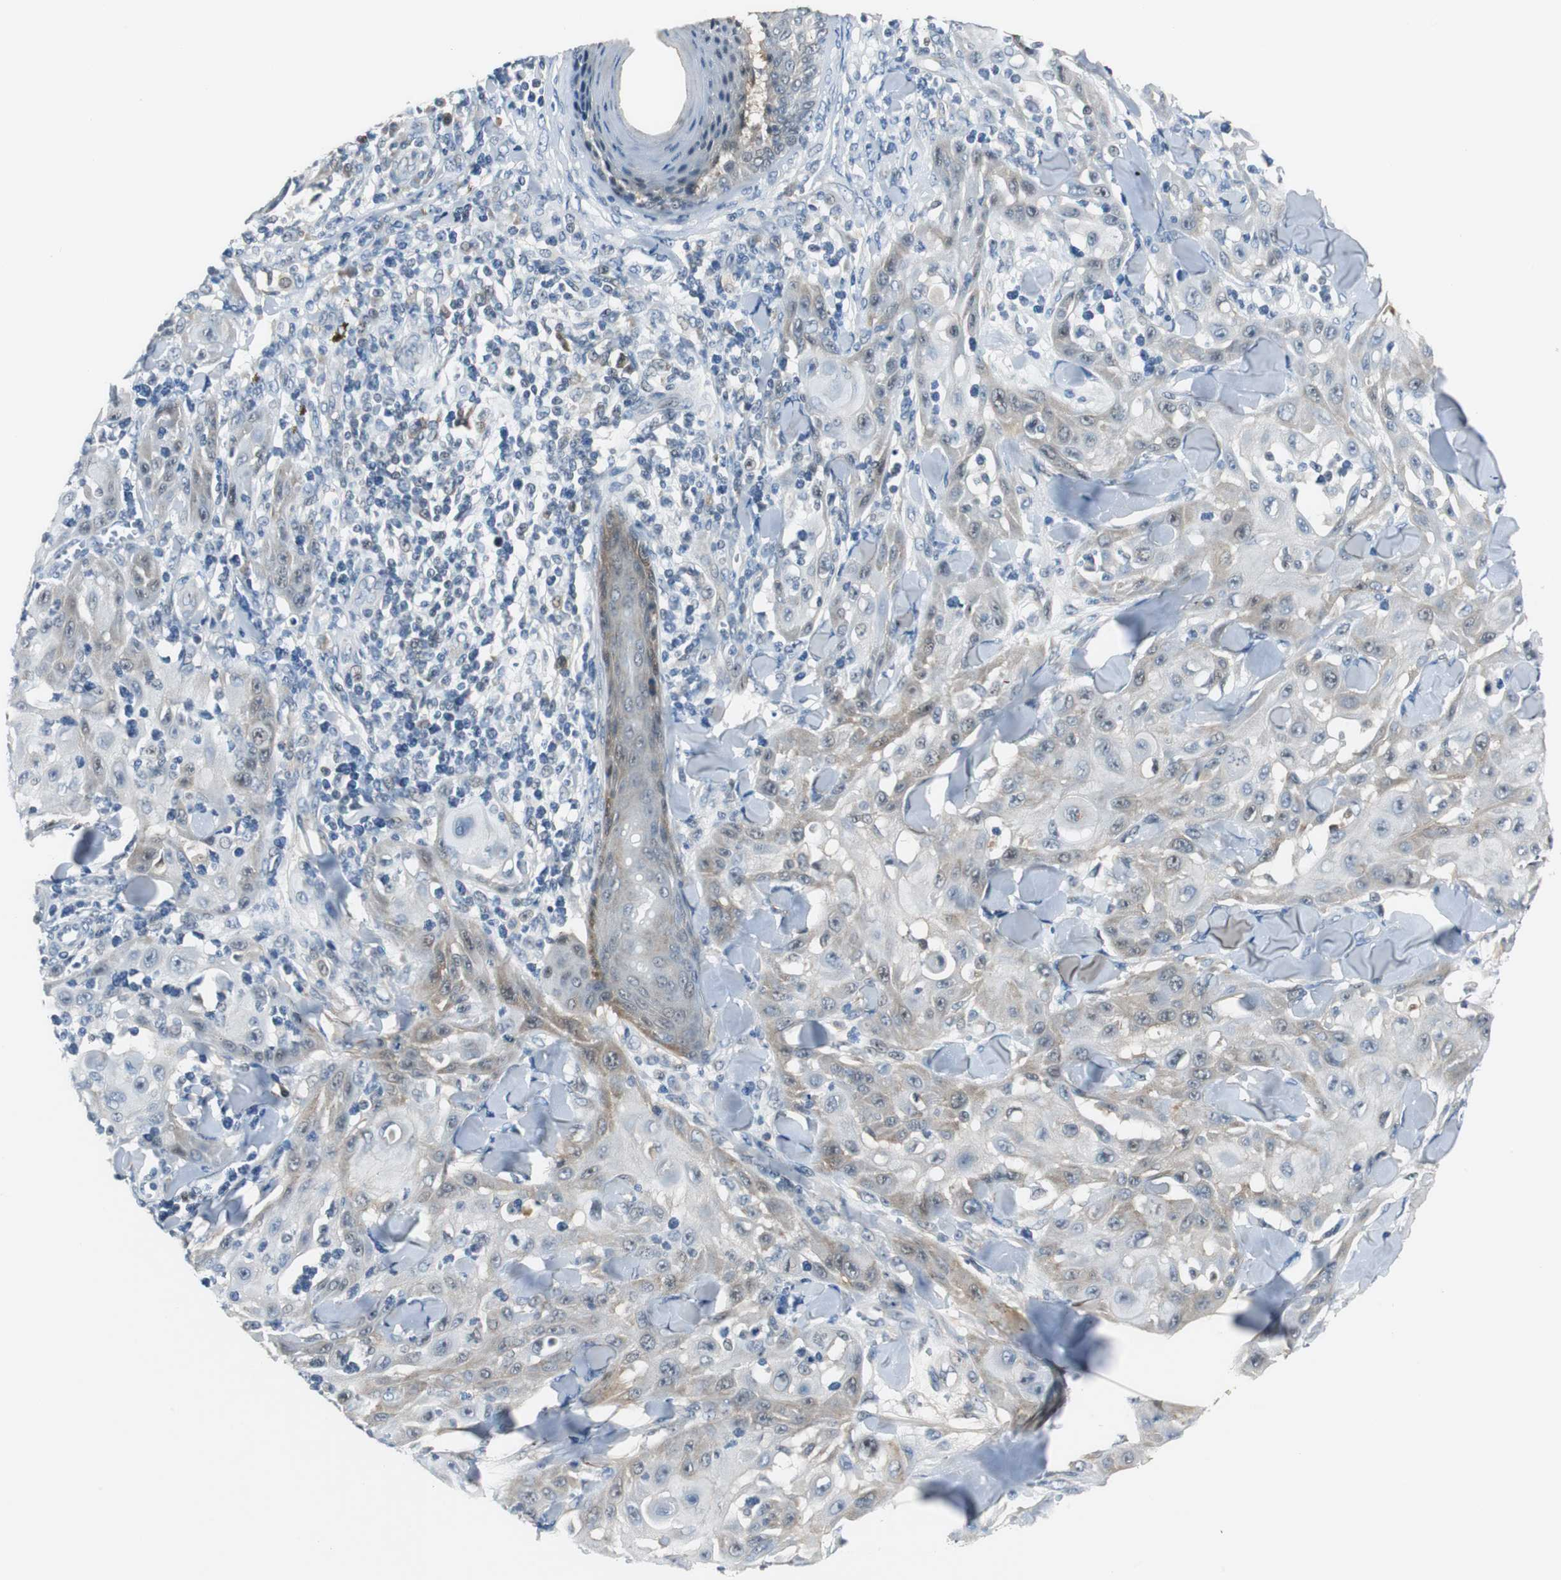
{"staining": {"intensity": "moderate", "quantity": "<25%", "location": "cytoplasmic/membranous,nuclear"}, "tissue": "skin cancer", "cell_type": "Tumor cells", "image_type": "cancer", "snomed": [{"axis": "morphology", "description": "Squamous cell carcinoma, NOS"}, {"axis": "topography", "description": "Skin"}], "caption": "Skin cancer (squamous cell carcinoma) stained with DAB (3,3'-diaminobenzidine) immunohistochemistry (IHC) exhibits low levels of moderate cytoplasmic/membranous and nuclear positivity in approximately <25% of tumor cells.", "gene": "FHL2", "patient": {"sex": "male", "age": 24}}